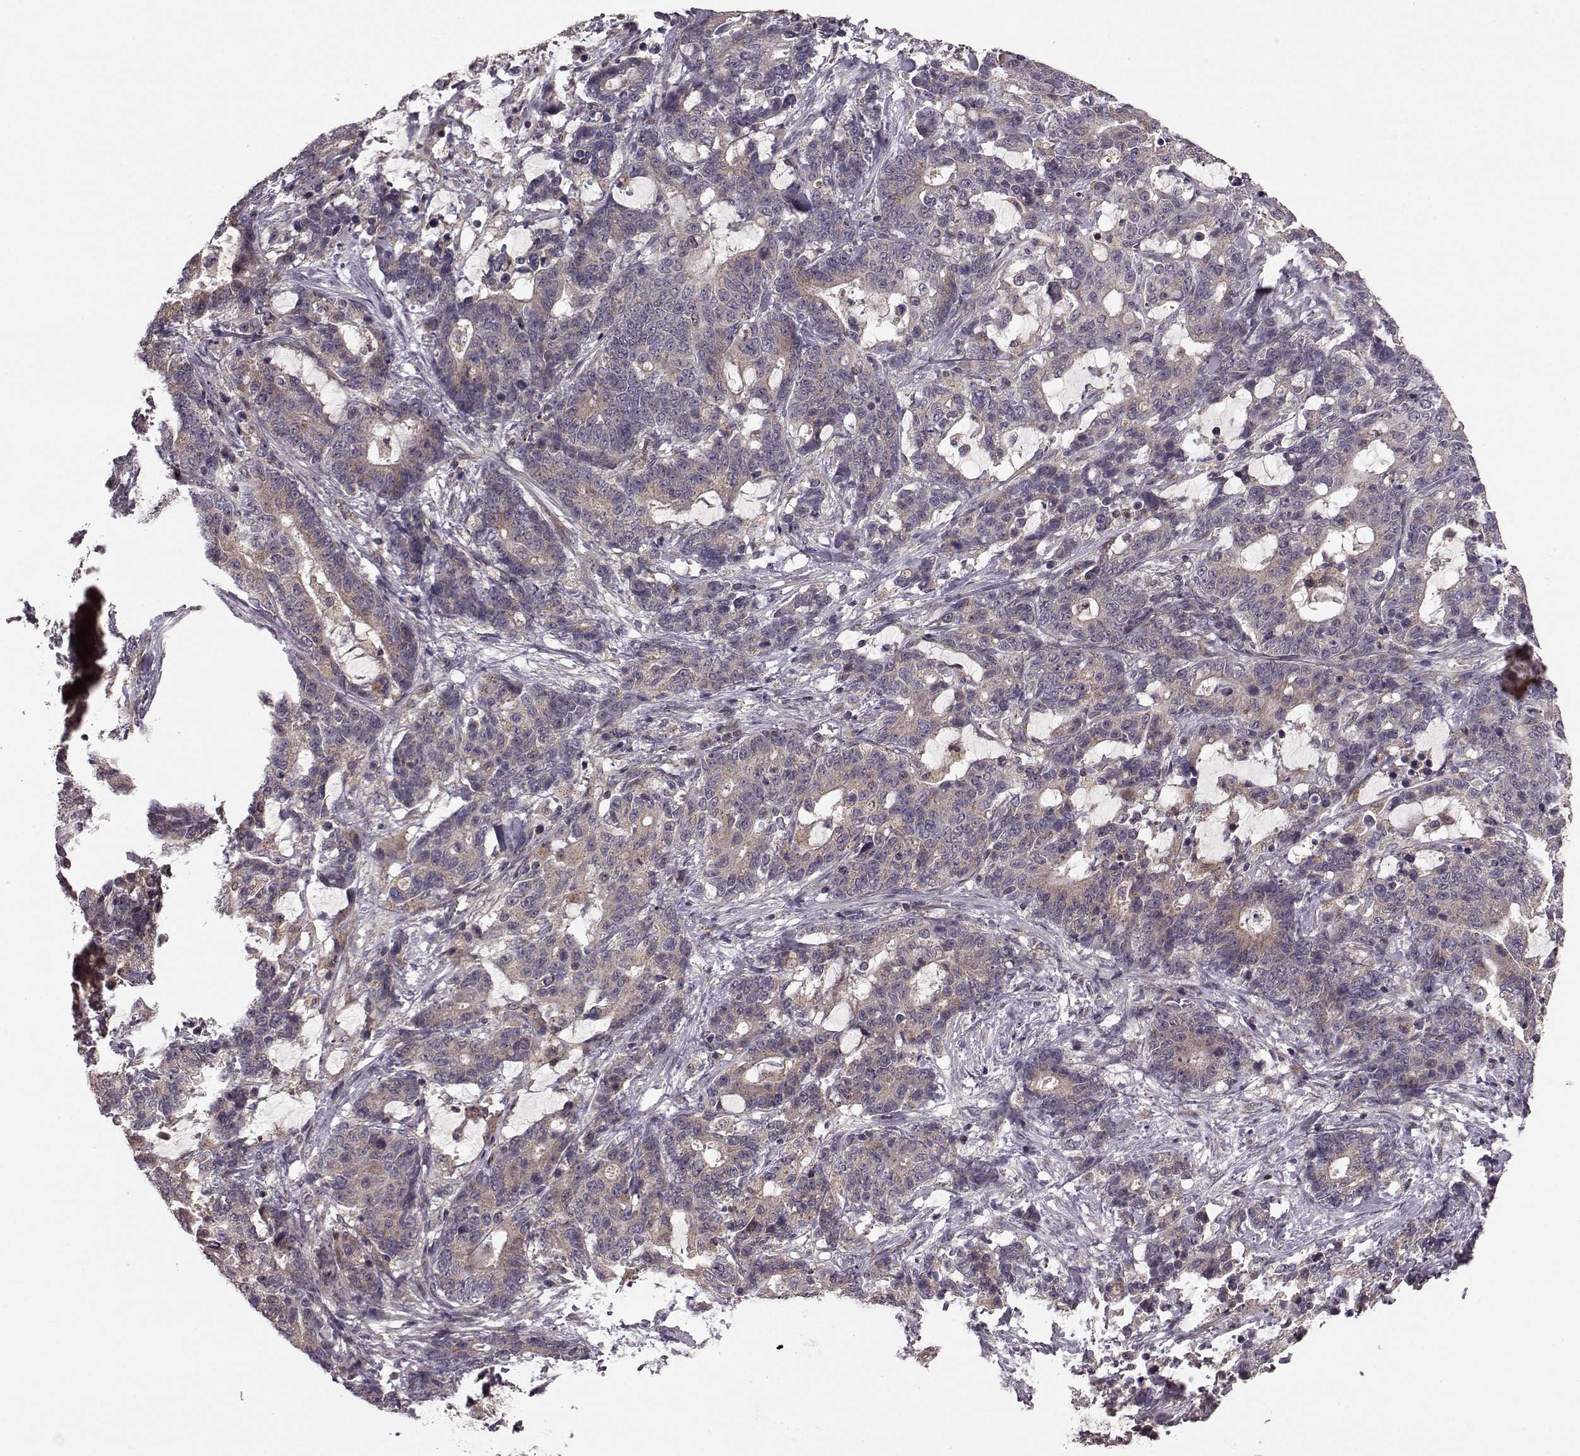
{"staining": {"intensity": "moderate", "quantity": ">75%", "location": "cytoplasmic/membranous"}, "tissue": "stomach cancer", "cell_type": "Tumor cells", "image_type": "cancer", "snomed": [{"axis": "morphology", "description": "Normal tissue, NOS"}, {"axis": "morphology", "description": "Adenocarcinoma, NOS"}, {"axis": "topography", "description": "Stomach"}], "caption": "DAB immunohistochemical staining of human stomach adenocarcinoma demonstrates moderate cytoplasmic/membranous protein expression in about >75% of tumor cells.", "gene": "FNIP2", "patient": {"sex": "female", "age": 64}}